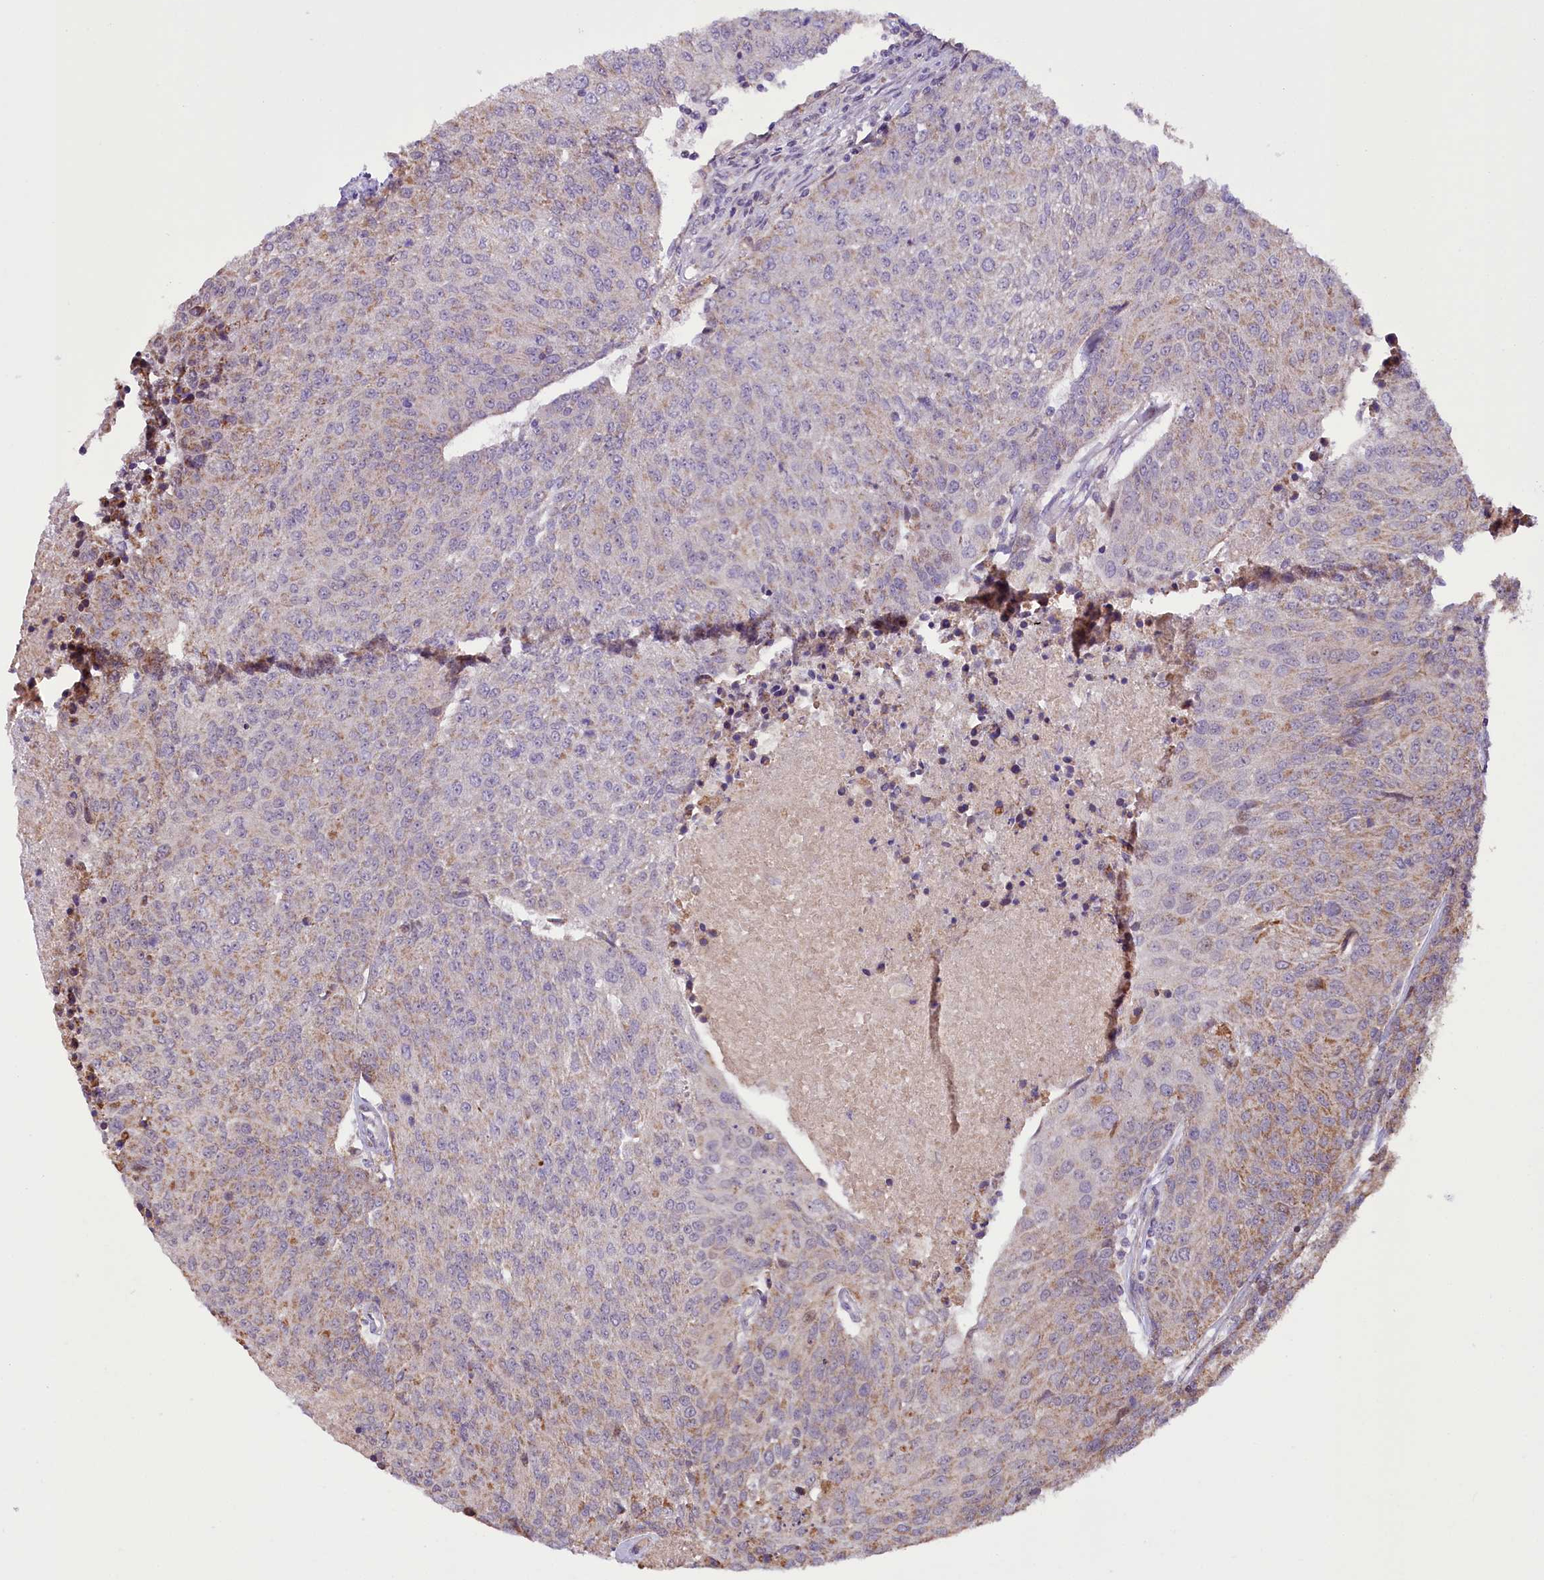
{"staining": {"intensity": "moderate", "quantity": "<25%", "location": "cytoplasmic/membranous"}, "tissue": "urothelial cancer", "cell_type": "Tumor cells", "image_type": "cancer", "snomed": [{"axis": "morphology", "description": "Urothelial carcinoma, High grade"}, {"axis": "topography", "description": "Urinary bladder"}], "caption": "Protein staining of urothelial carcinoma (high-grade) tissue displays moderate cytoplasmic/membranous staining in about <25% of tumor cells.", "gene": "ST7", "patient": {"sex": "female", "age": 85}}